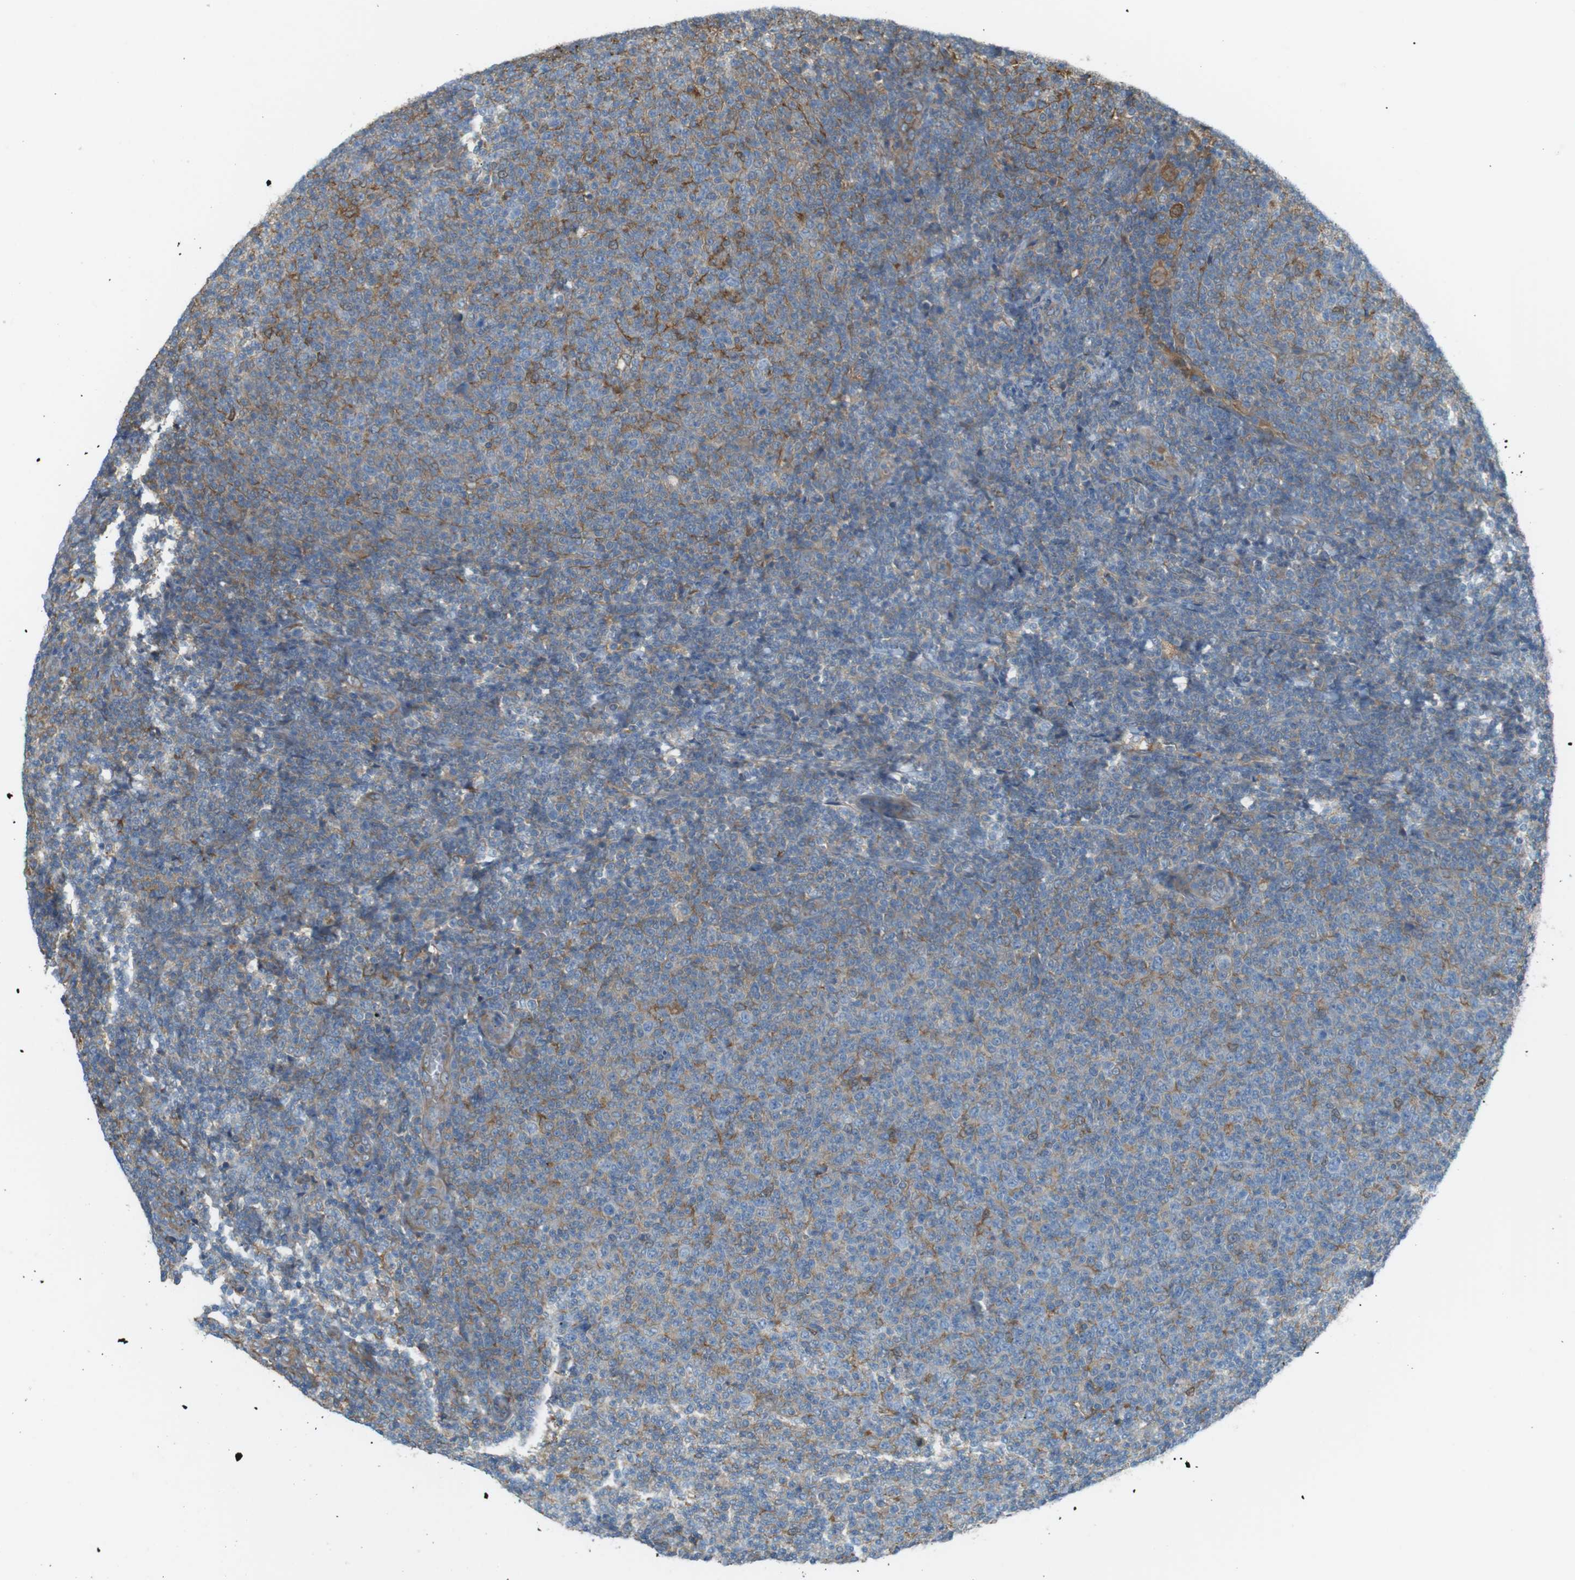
{"staining": {"intensity": "moderate", "quantity": "25%-75%", "location": "cytoplasmic/membranous"}, "tissue": "lymphoma", "cell_type": "Tumor cells", "image_type": "cancer", "snomed": [{"axis": "morphology", "description": "Malignant lymphoma, non-Hodgkin's type, Low grade"}, {"axis": "topography", "description": "Lymph node"}], "caption": "Brown immunohistochemical staining in human low-grade malignant lymphoma, non-Hodgkin's type displays moderate cytoplasmic/membranous staining in approximately 25%-75% of tumor cells.", "gene": "PEPD", "patient": {"sex": "male", "age": 66}}